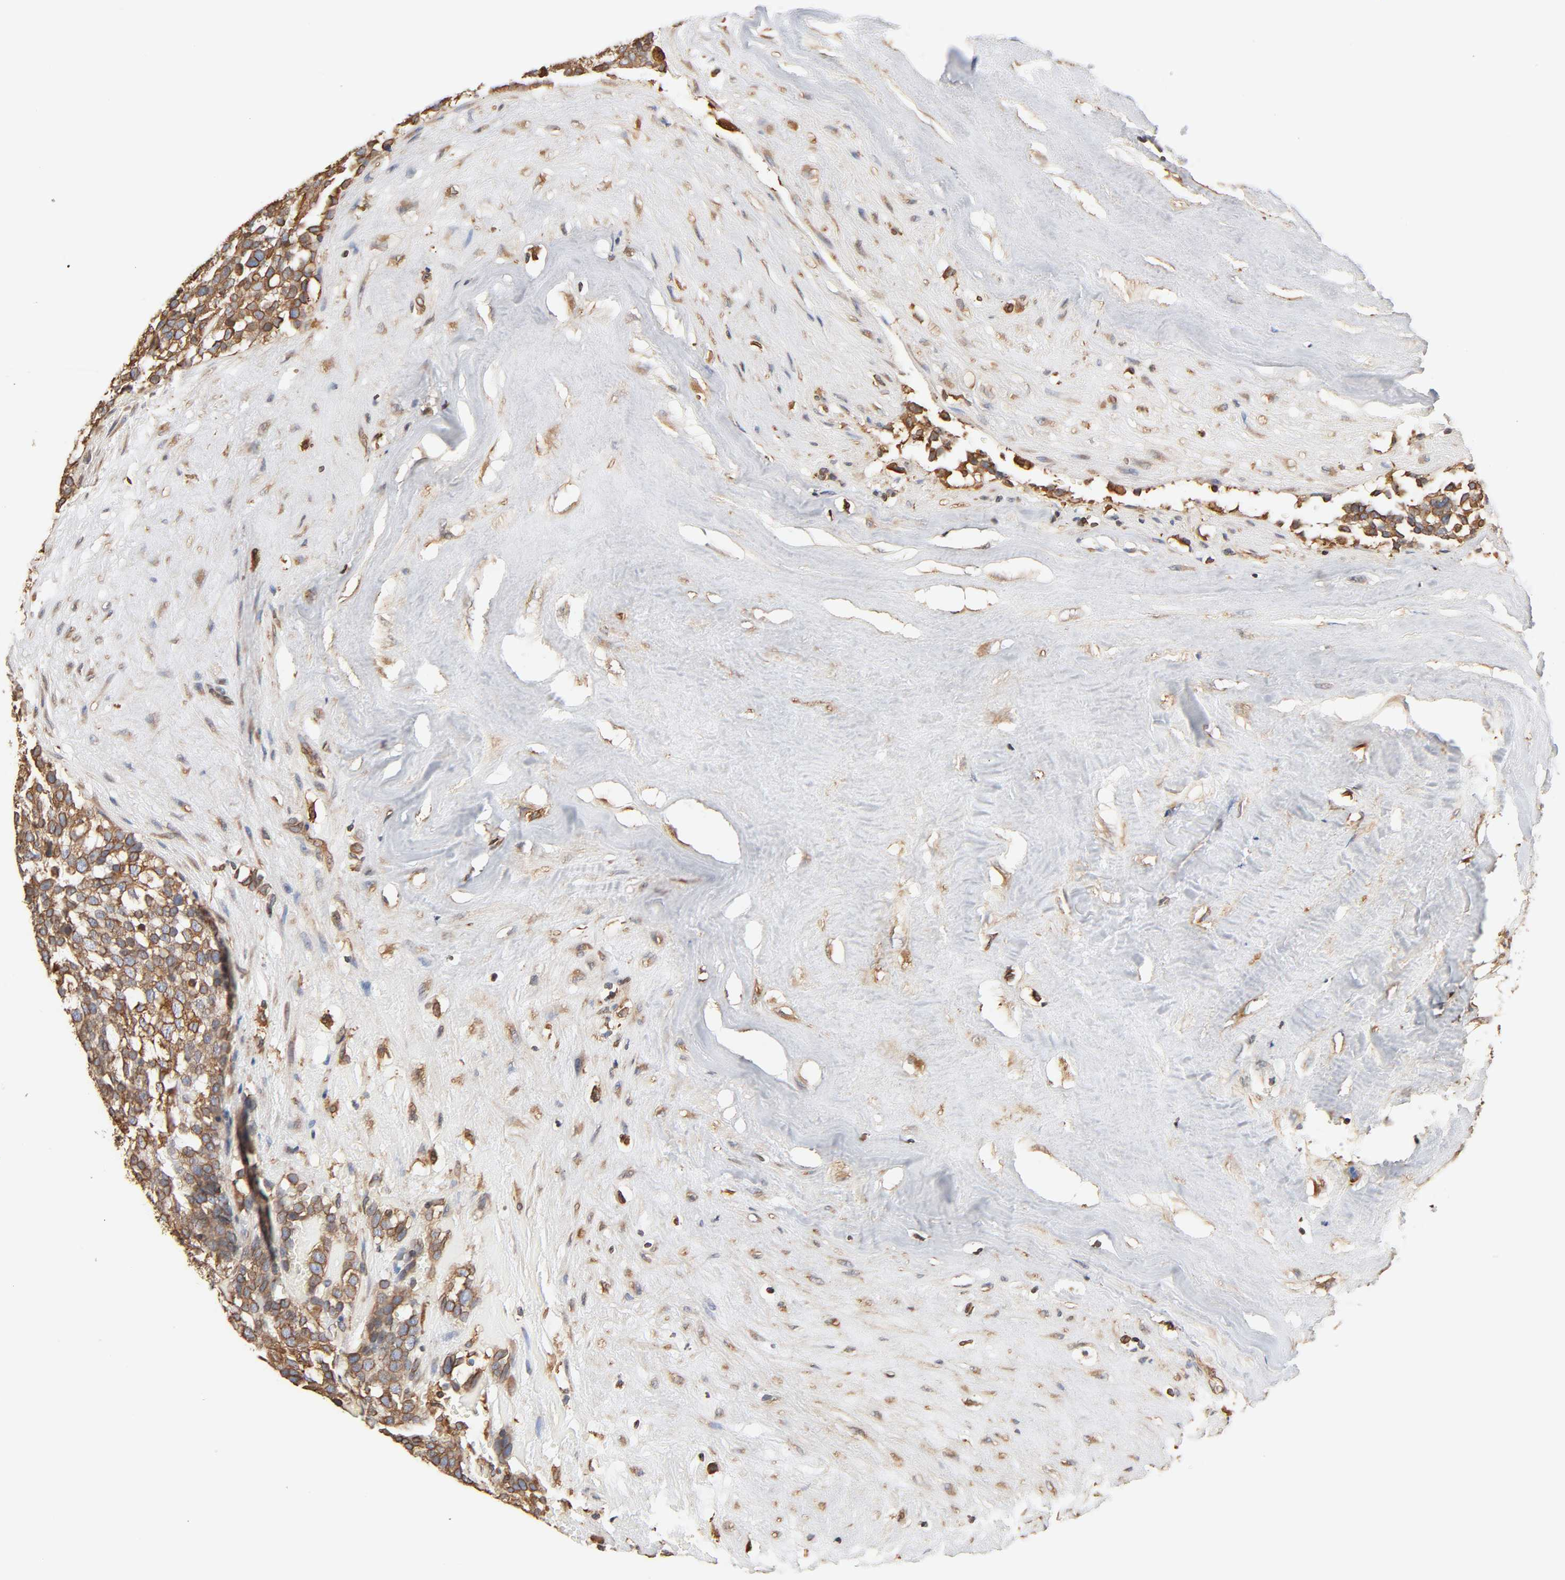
{"staining": {"intensity": "moderate", "quantity": ">75%", "location": "cytoplasmic/membranous"}, "tissue": "testis cancer", "cell_type": "Tumor cells", "image_type": "cancer", "snomed": [{"axis": "morphology", "description": "Seminoma, NOS"}, {"axis": "topography", "description": "Testis"}], "caption": "Brown immunohistochemical staining in testis seminoma demonstrates moderate cytoplasmic/membranous expression in approximately >75% of tumor cells.", "gene": "BCAP31", "patient": {"sex": "male", "age": 71}}